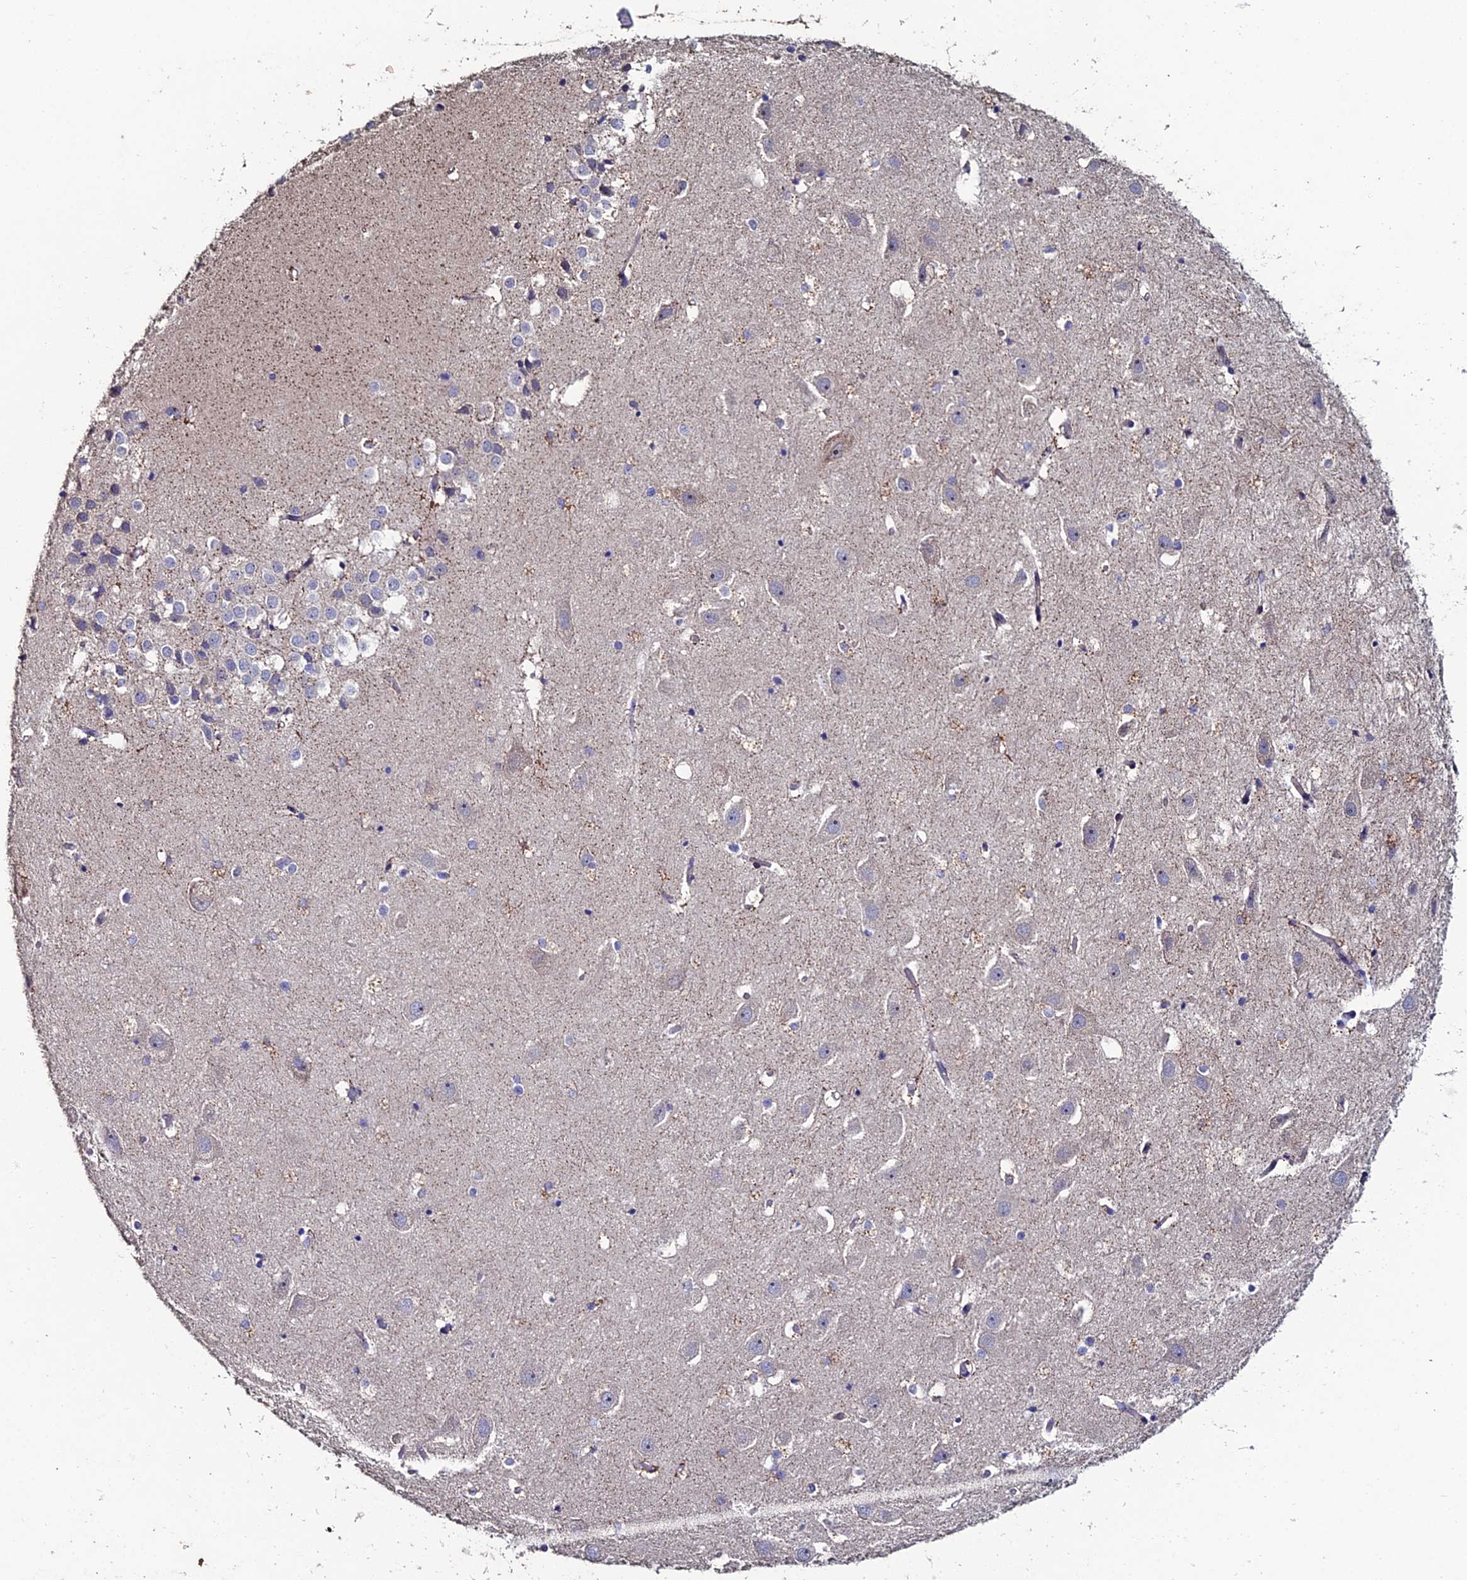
{"staining": {"intensity": "negative", "quantity": "none", "location": "none"}, "tissue": "hippocampus", "cell_type": "Glial cells", "image_type": "normal", "snomed": [{"axis": "morphology", "description": "Normal tissue, NOS"}, {"axis": "topography", "description": "Hippocampus"}], "caption": "Immunohistochemistry (IHC) histopathology image of benign human hippocampus stained for a protein (brown), which shows no expression in glial cells. Nuclei are stained in blue.", "gene": "ESRRG", "patient": {"sex": "female", "age": 52}}